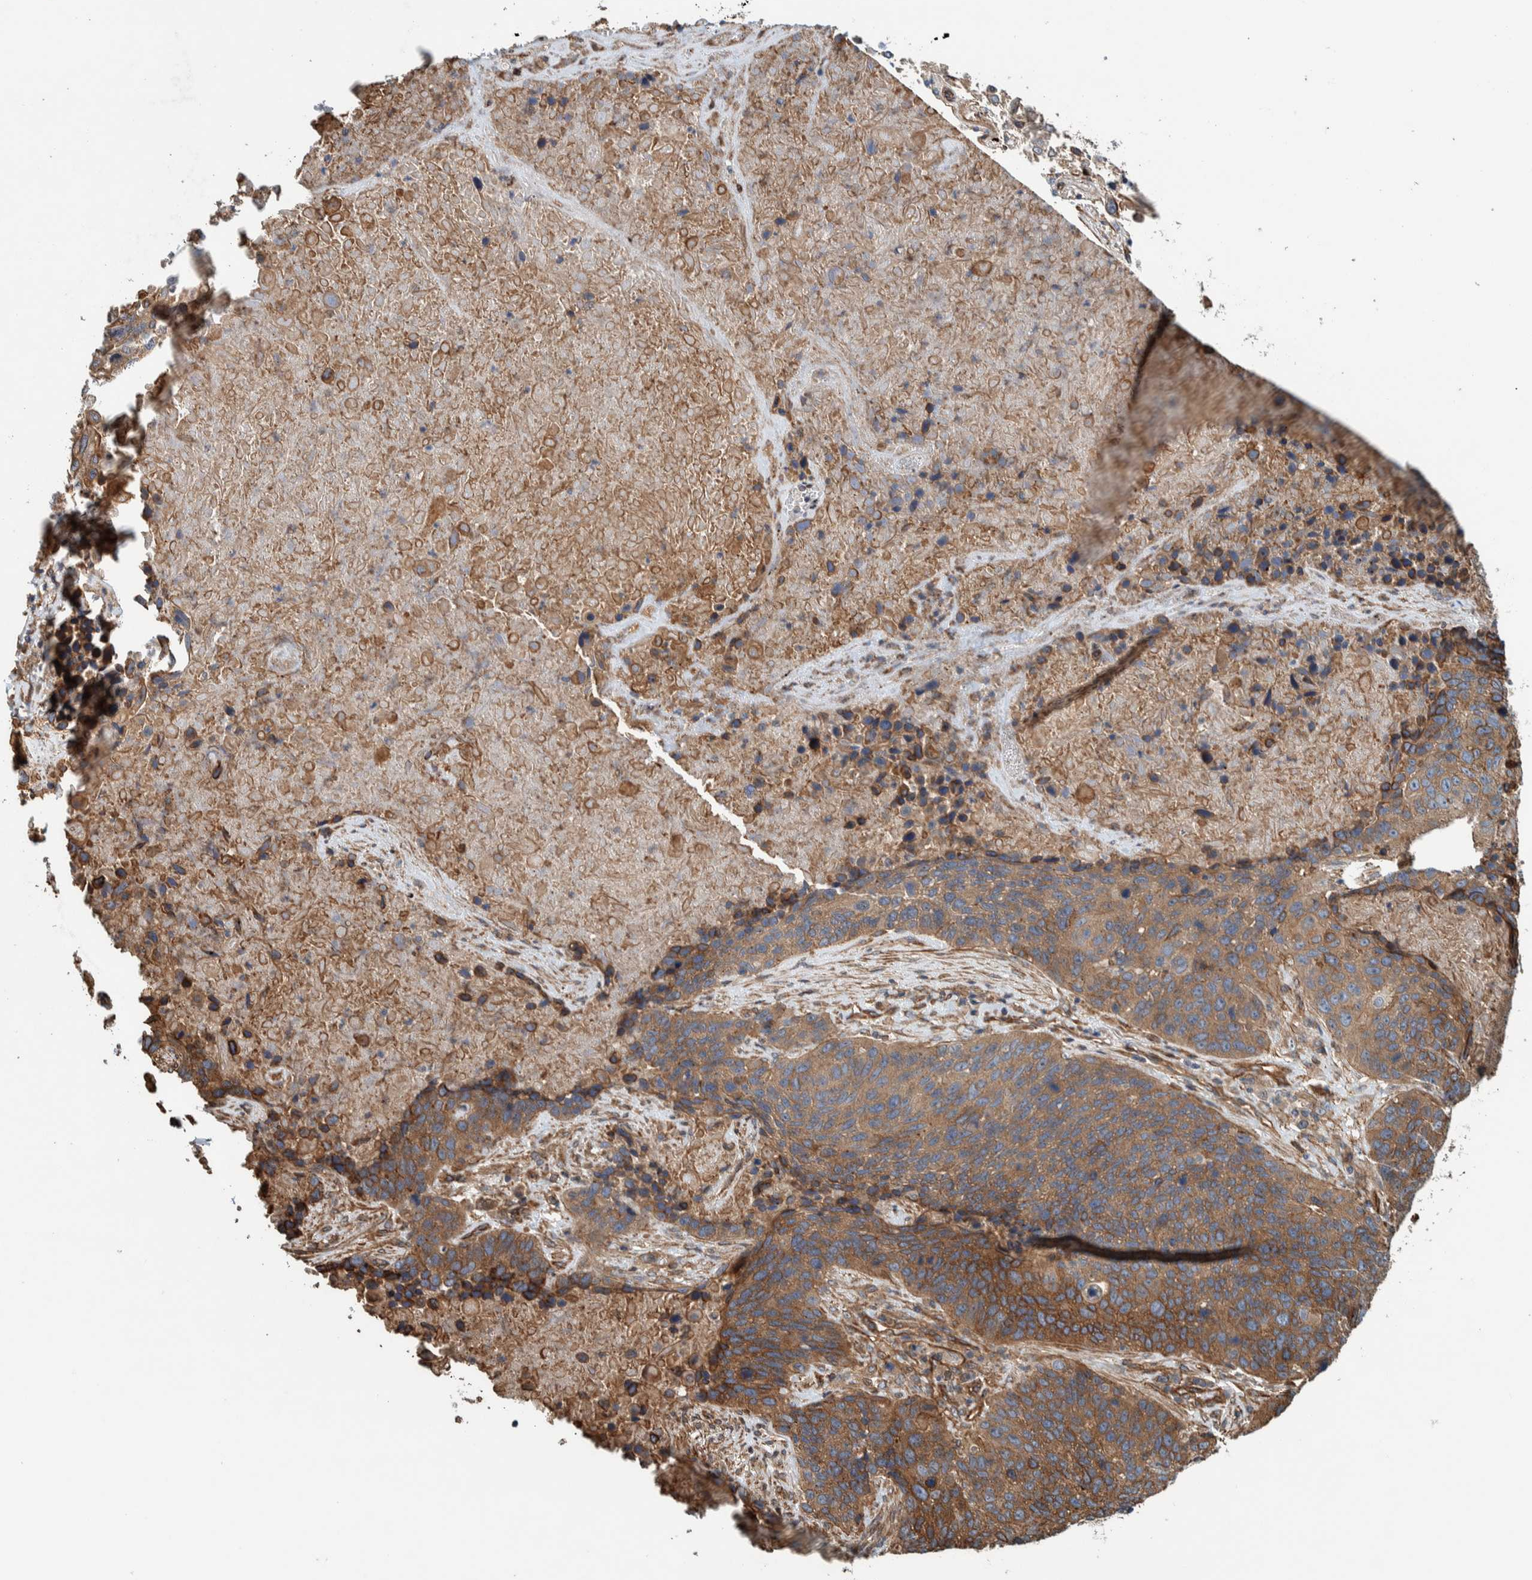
{"staining": {"intensity": "moderate", "quantity": "25%-75%", "location": "cytoplasmic/membranous"}, "tissue": "lung cancer", "cell_type": "Tumor cells", "image_type": "cancer", "snomed": [{"axis": "morphology", "description": "Squamous cell carcinoma, NOS"}, {"axis": "topography", "description": "Lung"}], "caption": "Lung cancer stained for a protein exhibits moderate cytoplasmic/membranous positivity in tumor cells.", "gene": "PKD1L1", "patient": {"sex": "male", "age": 65}}